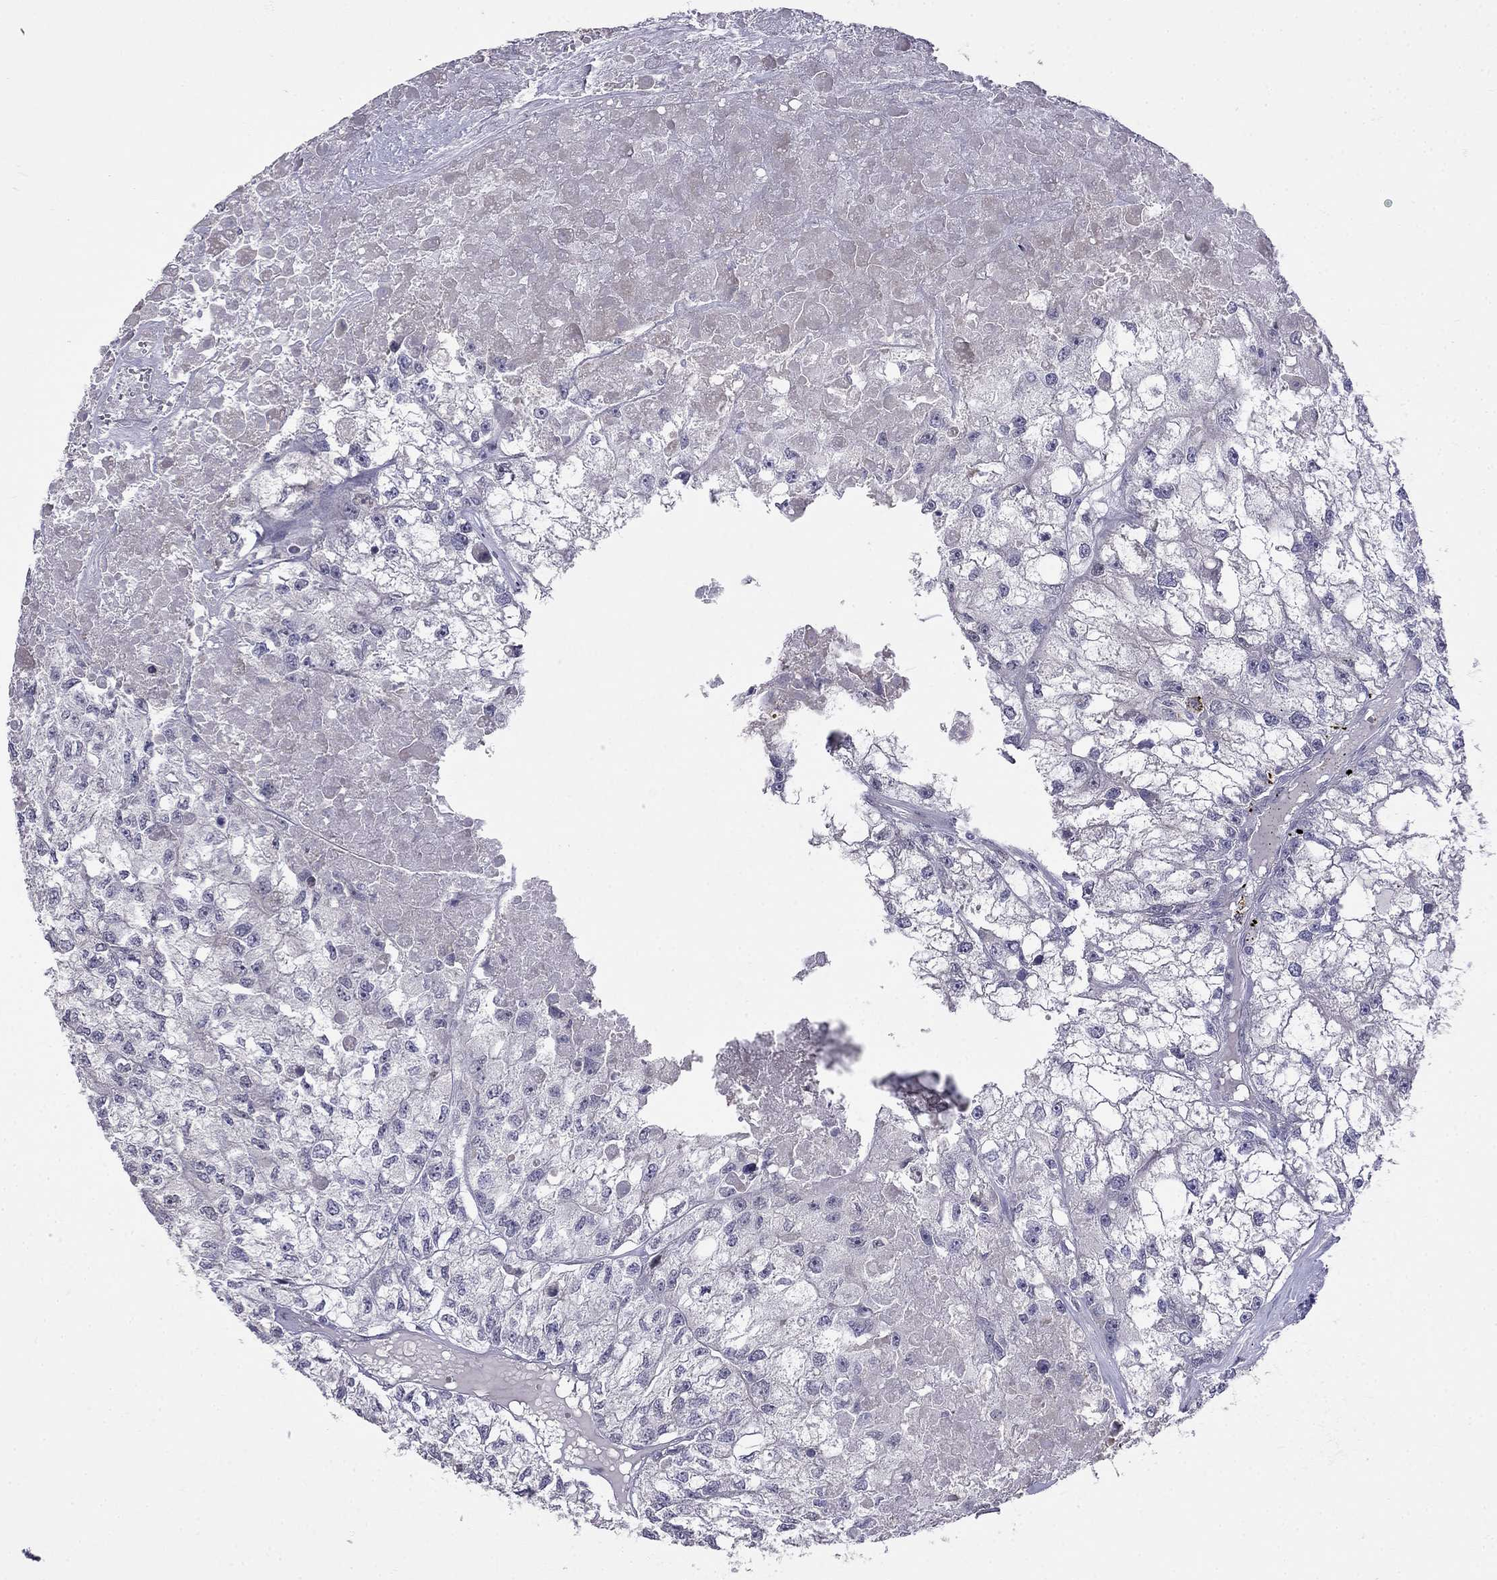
{"staining": {"intensity": "negative", "quantity": "none", "location": "none"}, "tissue": "renal cancer", "cell_type": "Tumor cells", "image_type": "cancer", "snomed": [{"axis": "morphology", "description": "Adenocarcinoma, NOS"}, {"axis": "topography", "description": "Kidney"}], "caption": "Human renal cancer (adenocarcinoma) stained for a protein using IHC demonstrates no expression in tumor cells.", "gene": "LRRC39", "patient": {"sex": "male", "age": 56}}